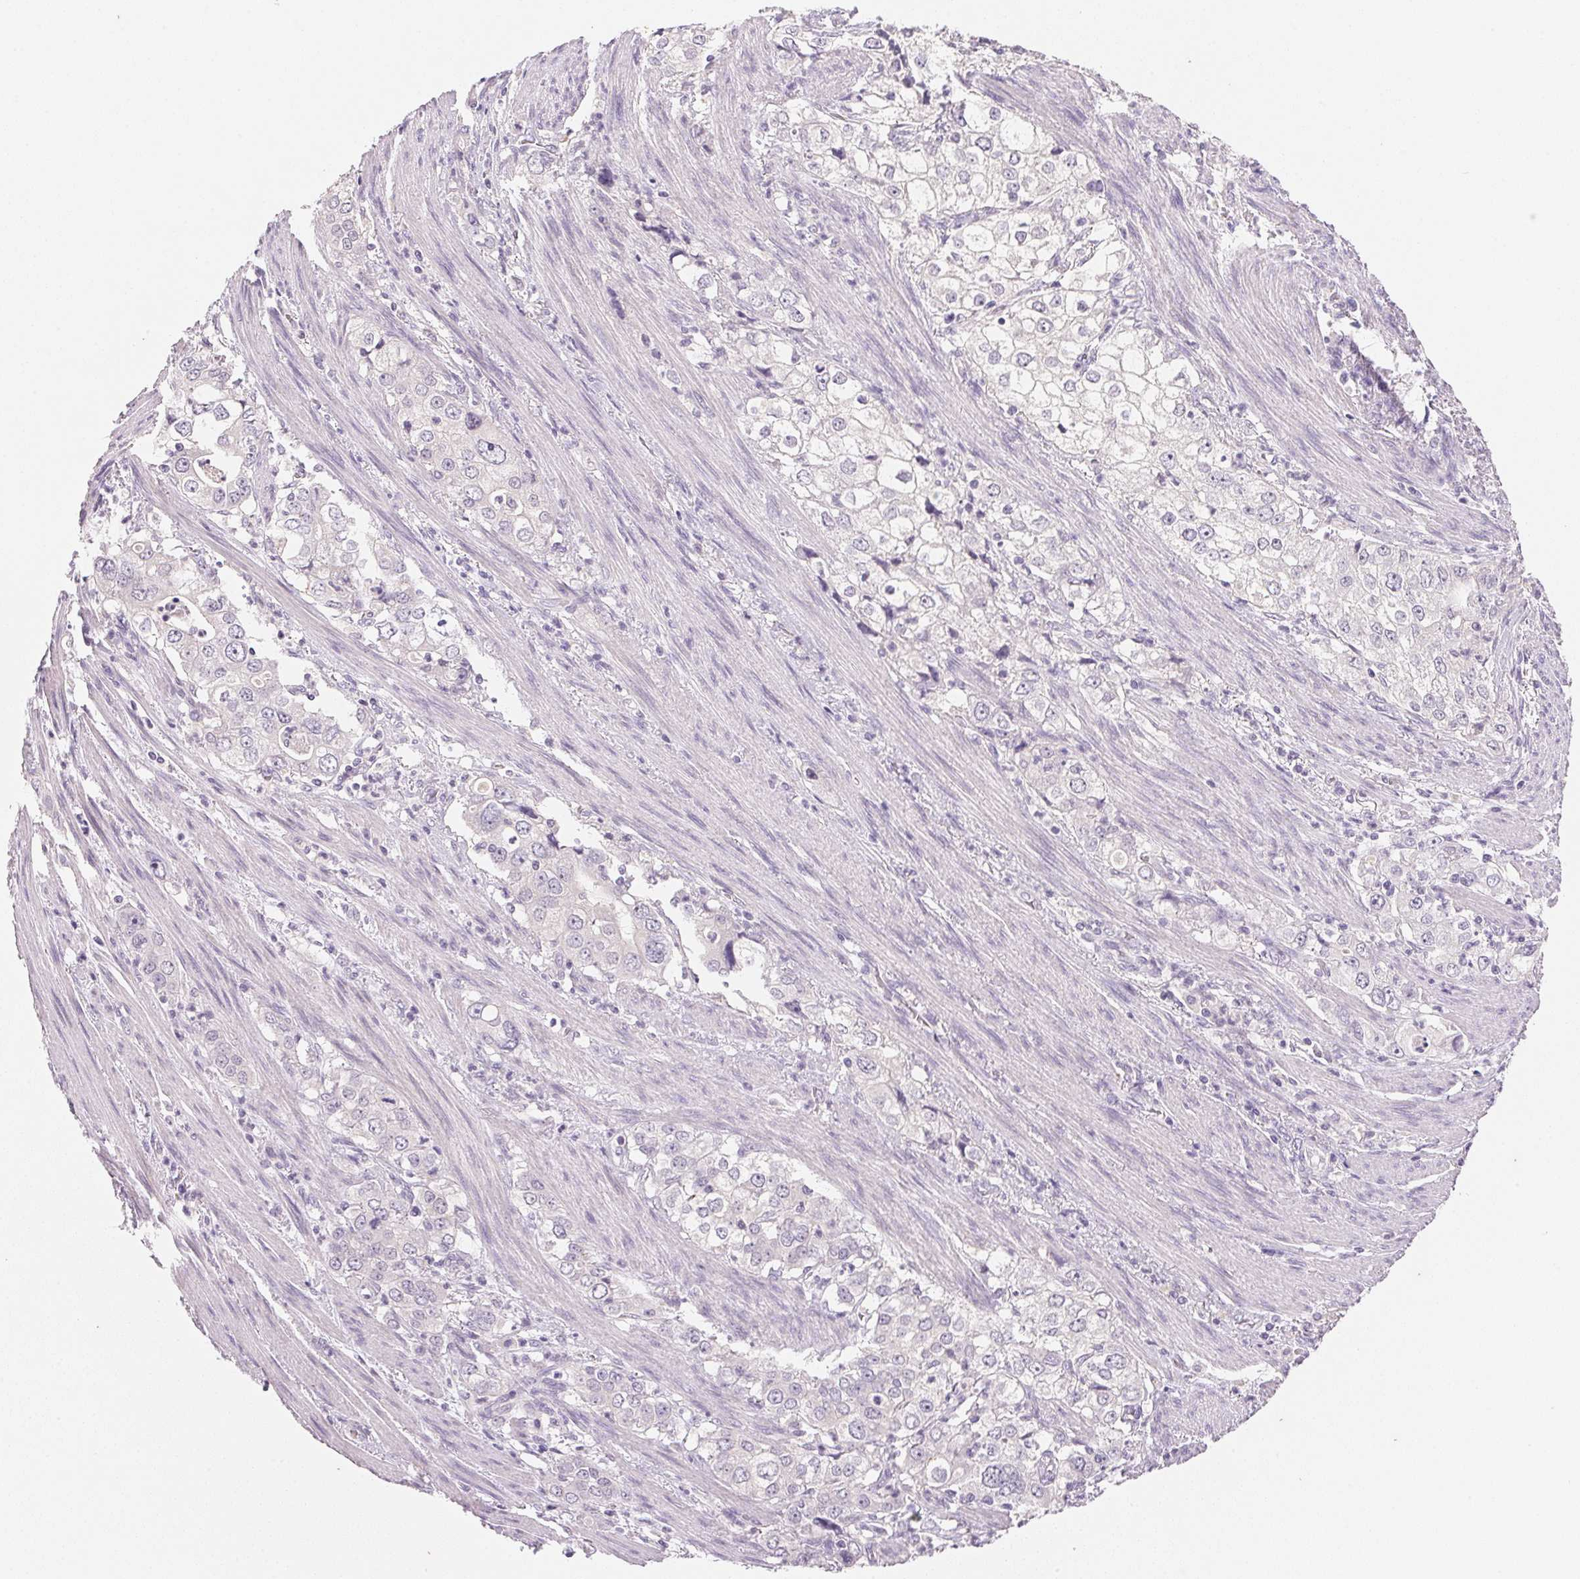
{"staining": {"intensity": "negative", "quantity": "none", "location": "none"}, "tissue": "stomach cancer", "cell_type": "Tumor cells", "image_type": "cancer", "snomed": [{"axis": "morphology", "description": "Adenocarcinoma, NOS"}, {"axis": "topography", "description": "Stomach, upper"}], "caption": "The IHC photomicrograph has no significant expression in tumor cells of adenocarcinoma (stomach) tissue.", "gene": "MCOLN3", "patient": {"sex": "male", "age": 75}}